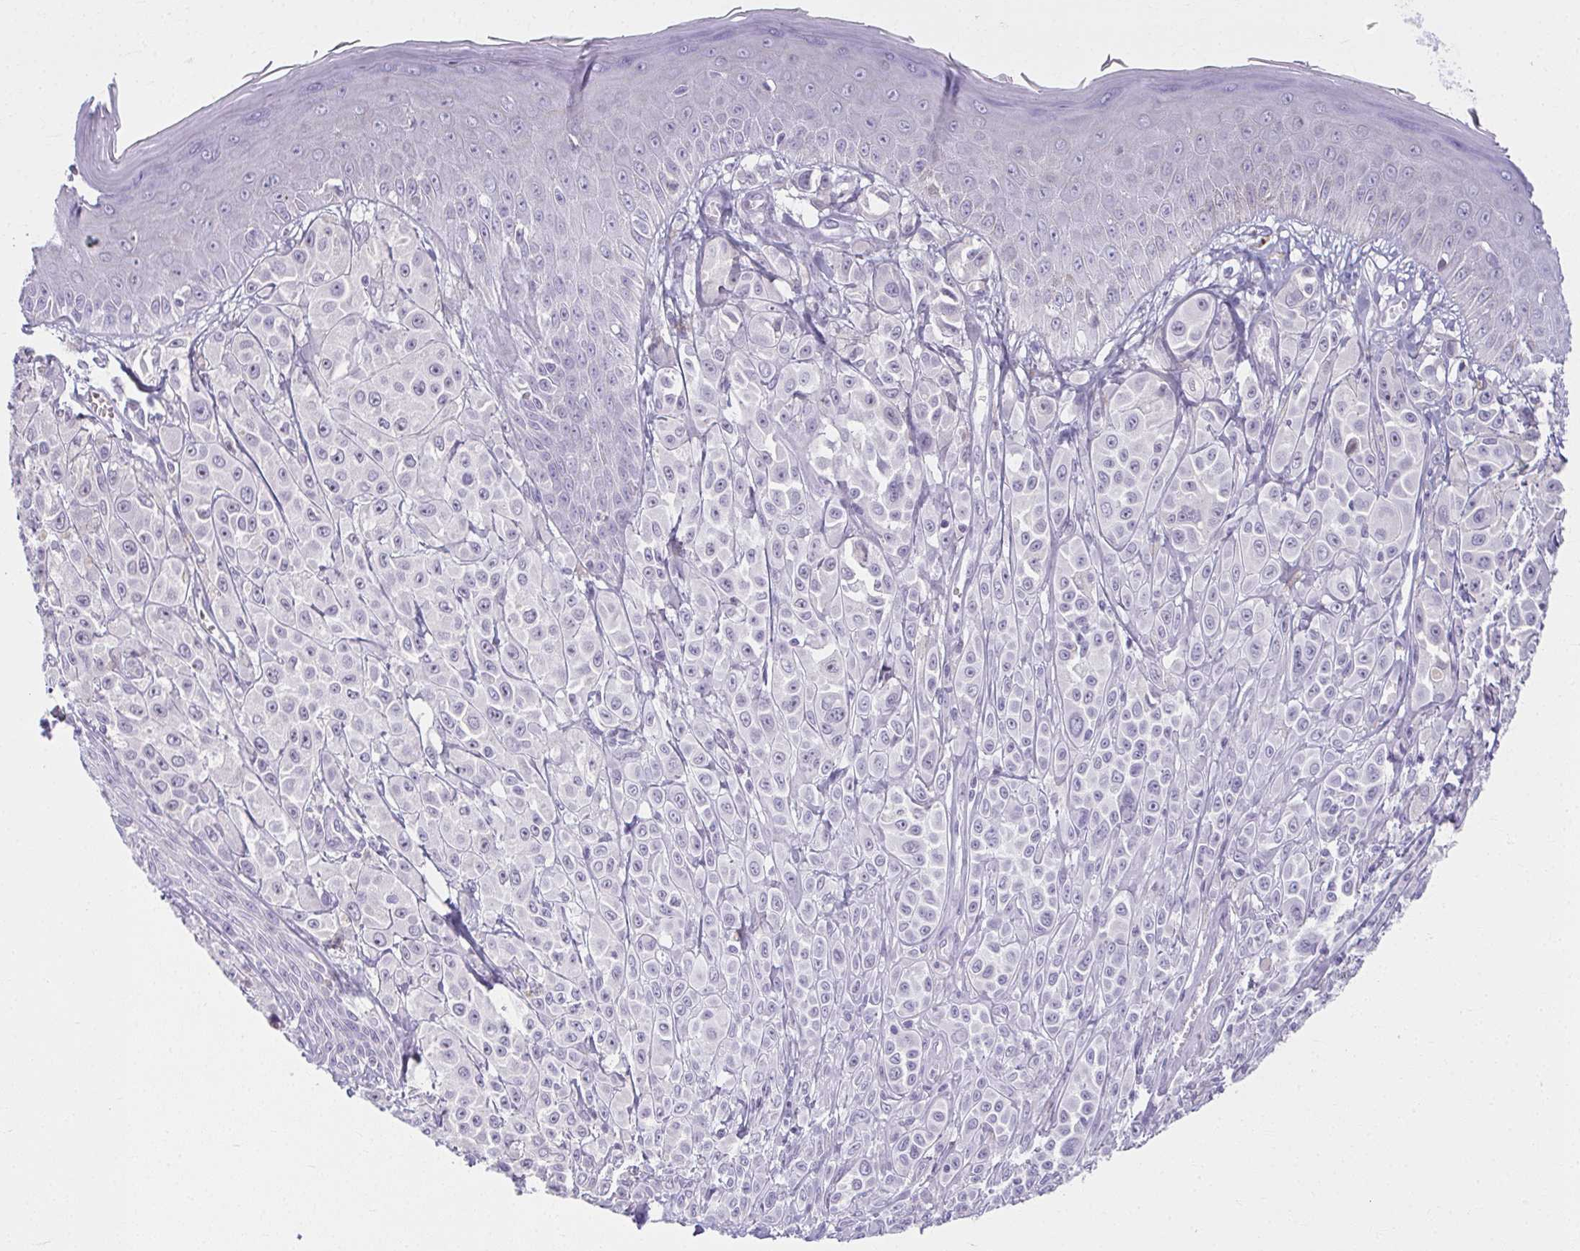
{"staining": {"intensity": "negative", "quantity": "none", "location": "none"}, "tissue": "melanoma", "cell_type": "Tumor cells", "image_type": "cancer", "snomed": [{"axis": "morphology", "description": "Malignant melanoma, NOS"}, {"axis": "topography", "description": "Skin"}], "caption": "The histopathology image demonstrates no significant positivity in tumor cells of melanoma. Nuclei are stained in blue.", "gene": "MOBP", "patient": {"sex": "male", "age": 67}}